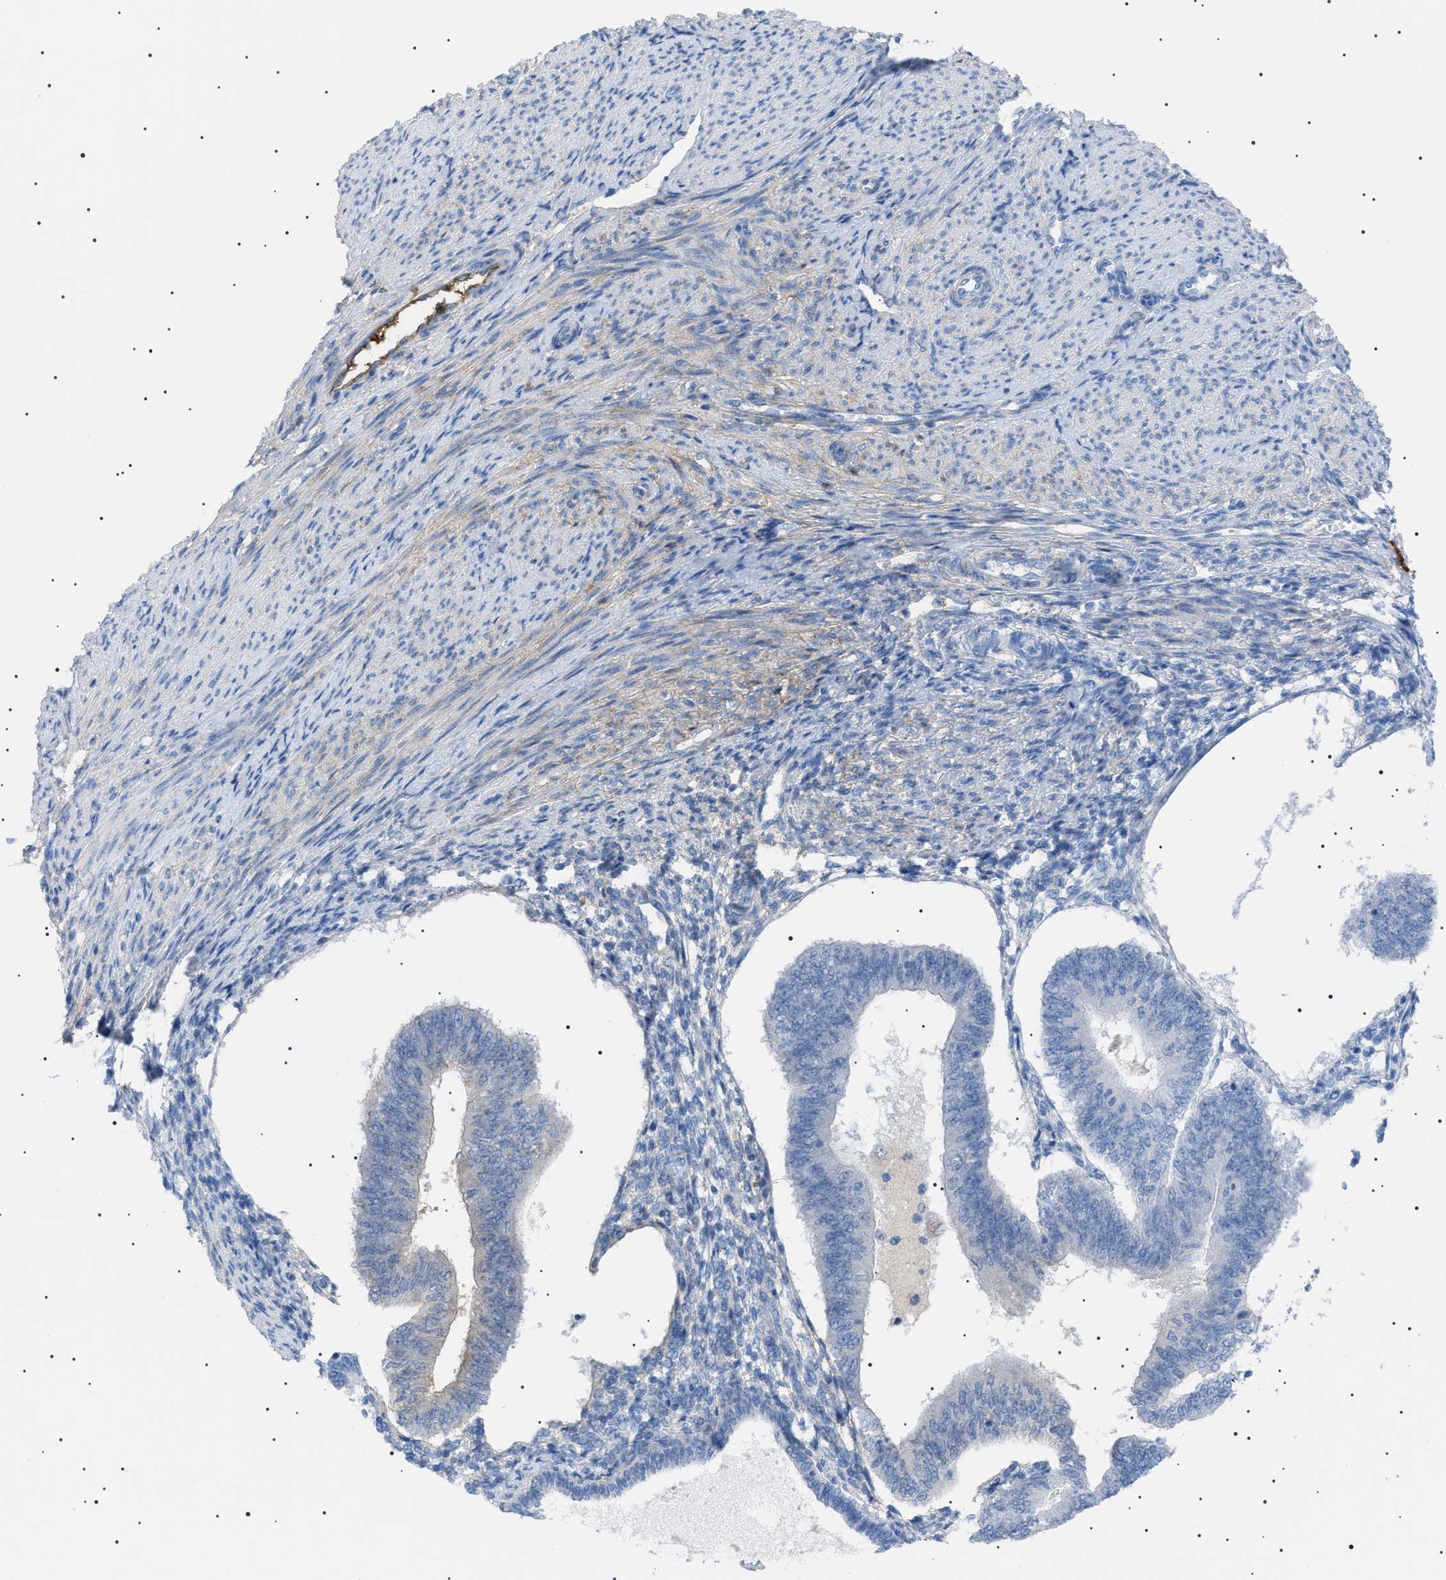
{"staining": {"intensity": "negative", "quantity": "none", "location": "none"}, "tissue": "endometrial cancer", "cell_type": "Tumor cells", "image_type": "cancer", "snomed": [{"axis": "morphology", "description": "Adenocarcinoma, NOS"}, {"axis": "topography", "description": "Endometrium"}], "caption": "Endometrial adenocarcinoma was stained to show a protein in brown. There is no significant staining in tumor cells. (DAB (3,3'-diaminobenzidine) immunohistochemistry visualized using brightfield microscopy, high magnification).", "gene": "LPA", "patient": {"sex": "female", "age": 58}}